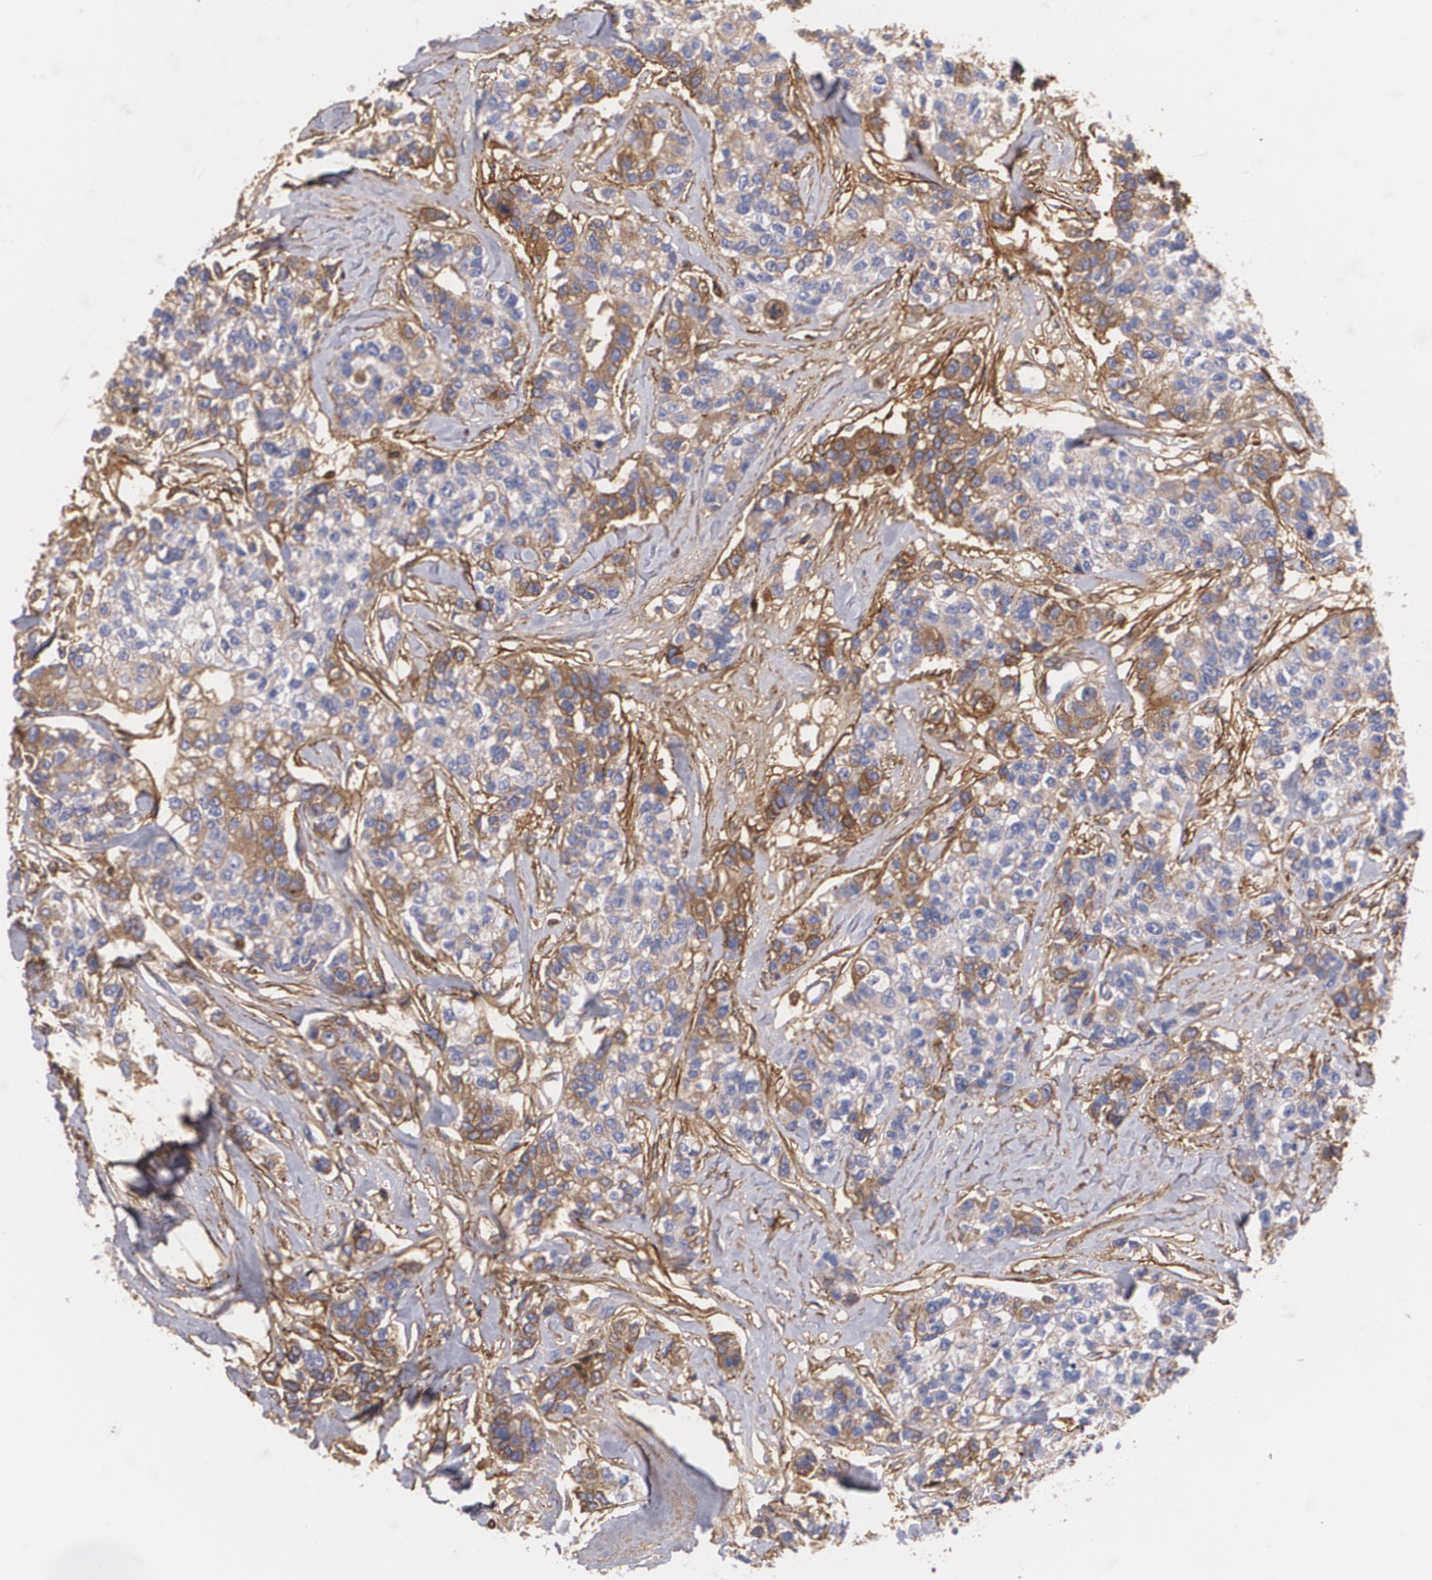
{"staining": {"intensity": "negative", "quantity": "none", "location": "none"}, "tissue": "breast cancer", "cell_type": "Tumor cells", "image_type": "cancer", "snomed": [{"axis": "morphology", "description": "Duct carcinoma"}, {"axis": "topography", "description": "Breast"}], "caption": "Immunohistochemistry (IHC) micrograph of neoplastic tissue: breast cancer stained with DAB reveals no significant protein staining in tumor cells.", "gene": "FBLN1", "patient": {"sex": "female", "age": 51}}